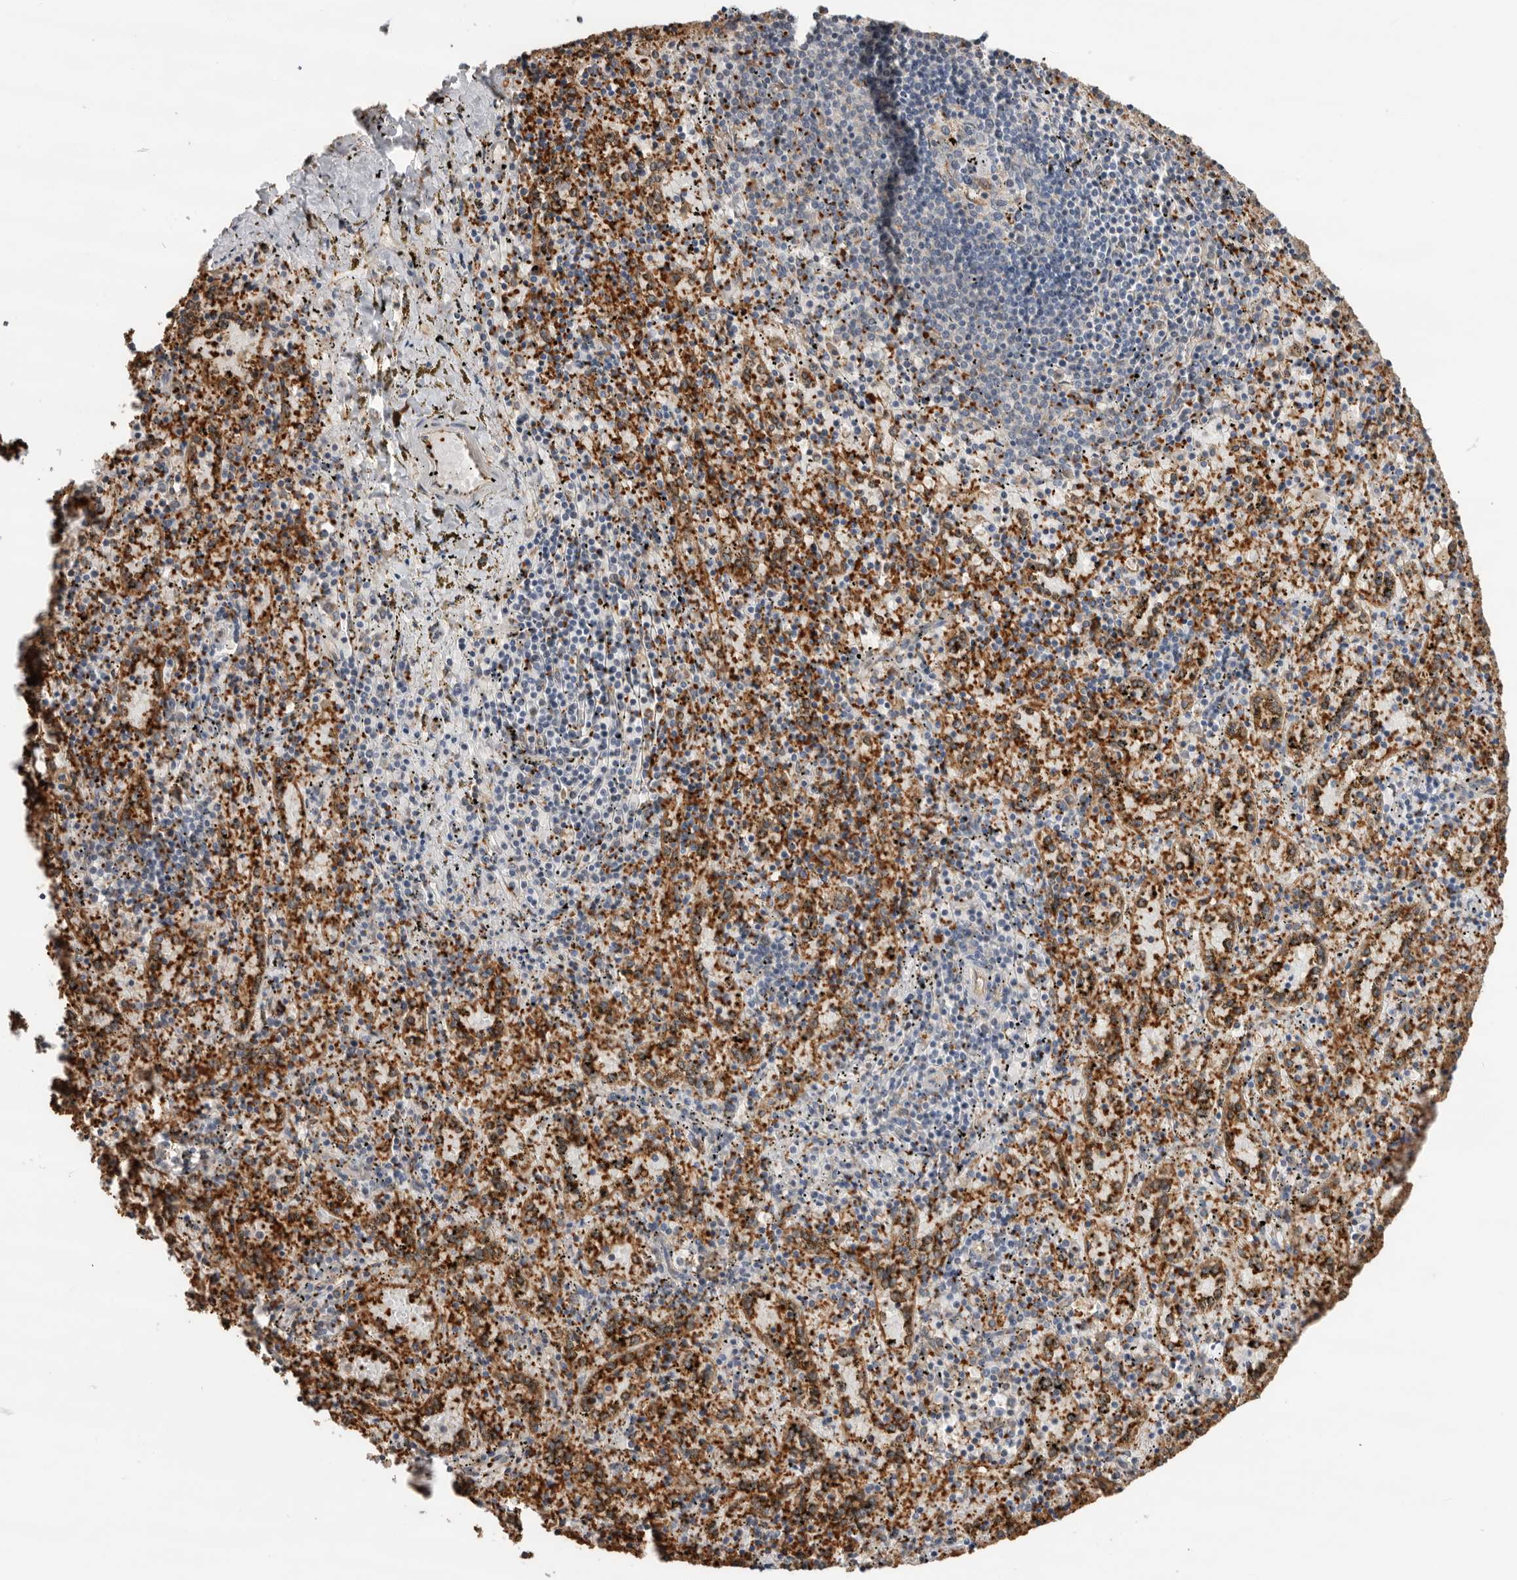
{"staining": {"intensity": "moderate", "quantity": "25%-75%", "location": "cytoplasmic/membranous"}, "tissue": "spleen", "cell_type": "Cells in red pulp", "image_type": "normal", "snomed": [{"axis": "morphology", "description": "Normal tissue, NOS"}, {"axis": "topography", "description": "Spleen"}], "caption": "Immunohistochemistry histopathology image of benign spleen: human spleen stained using immunohistochemistry shows medium levels of moderate protein expression localized specifically in the cytoplasmic/membranous of cells in red pulp, appearing as a cytoplasmic/membranous brown color.", "gene": "CDC42BPB", "patient": {"sex": "male", "age": 11}}